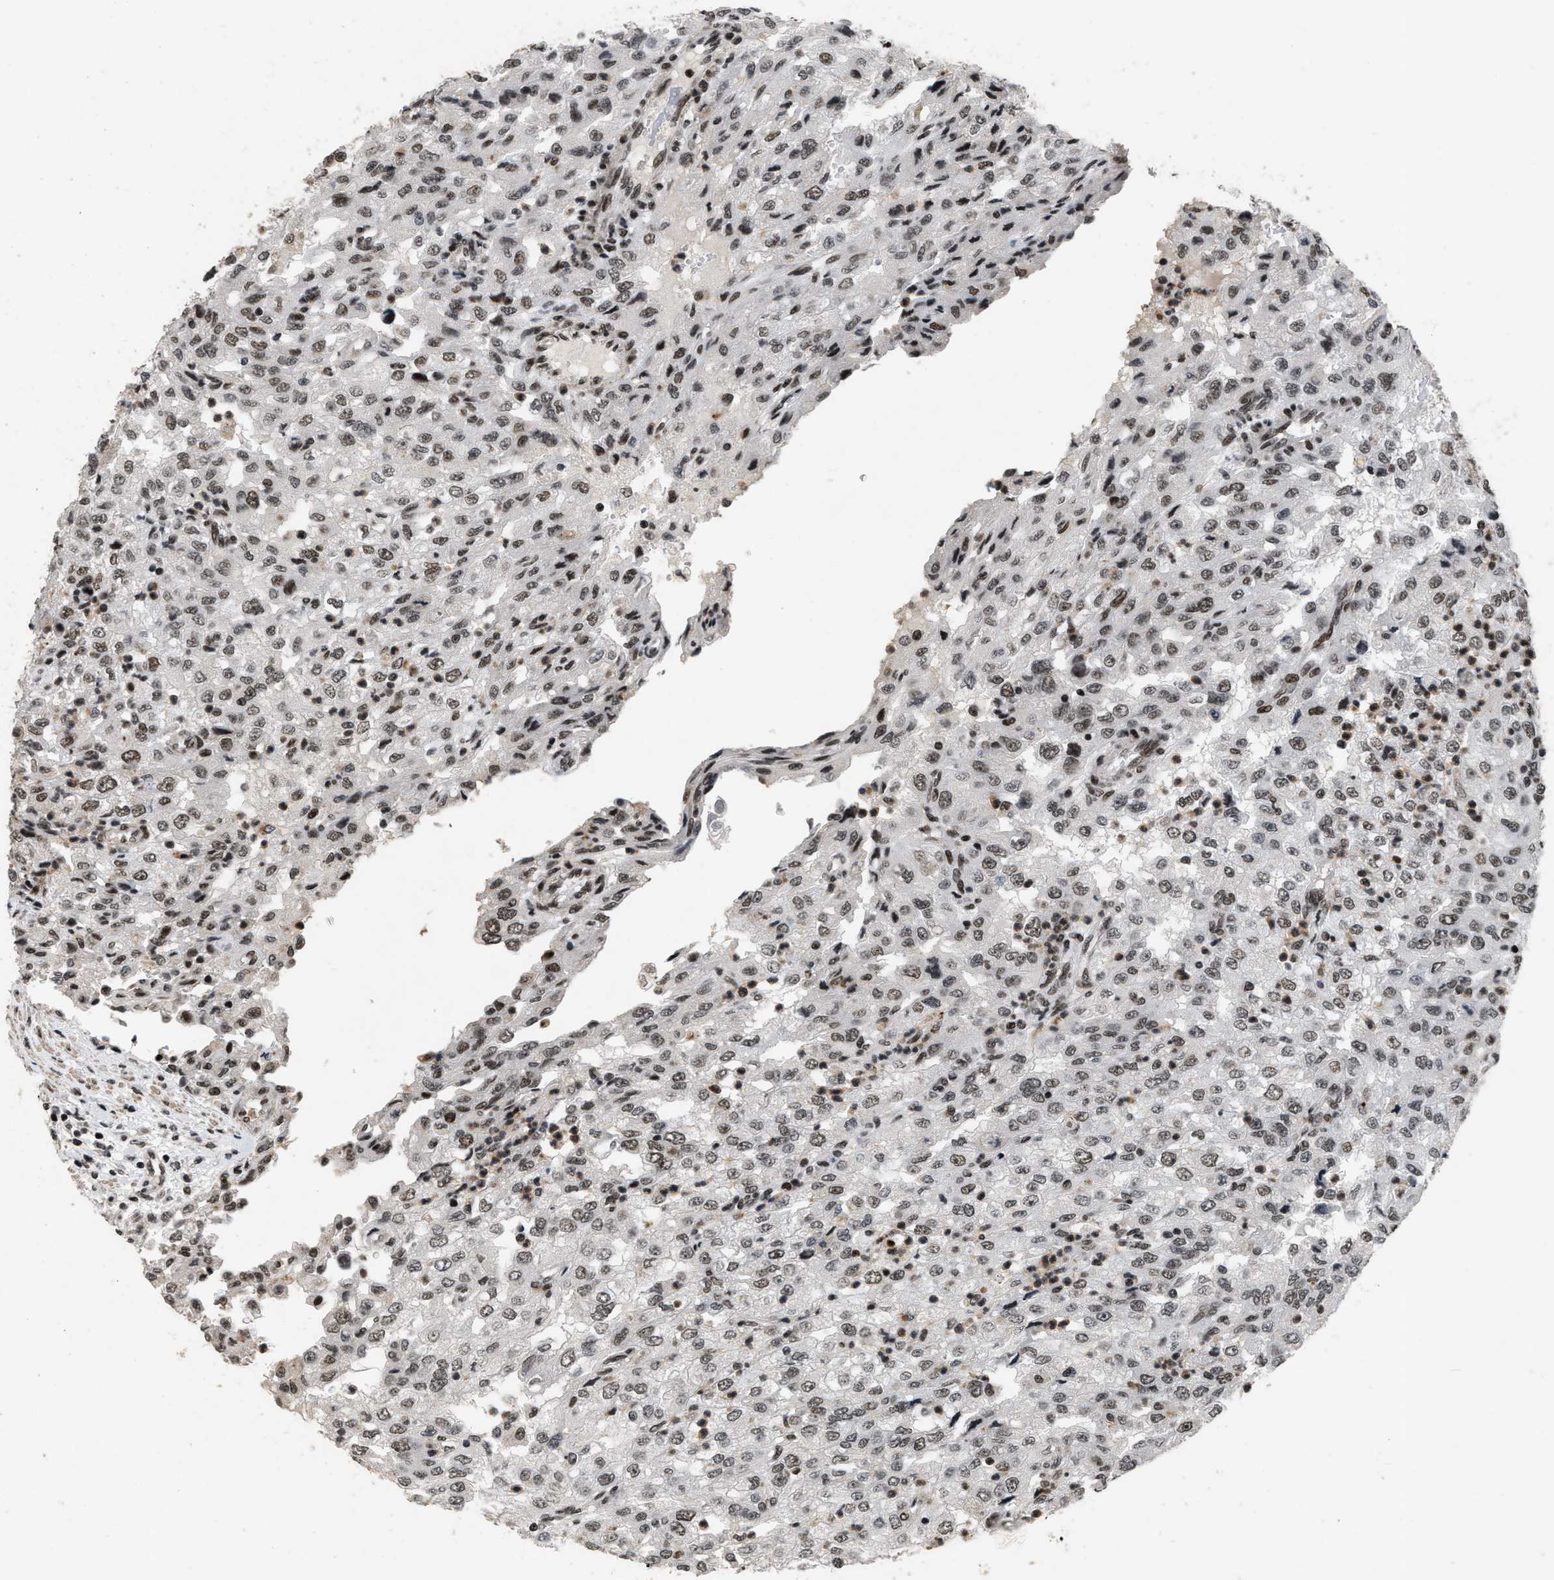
{"staining": {"intensity": "moderate", "quantity": ">75%", "location": "nuclear"}, "tissue": "renal cancer", "cell_type": "Tumor cells", "image_type": "cancer", "snomed": [{"axis": "morphology", "description": "Adenocarcinoma, NOS"}, {"axis": "topography", "description": "Kidney"}], "caption": "There is medium levels of moderate nuclear staining in tumor cells of adenocarcinoma (renal), as demonstrated by immunohistochemical staining (brown color).", "gene": "SMARCB1", "patient": {"sex": "female", "age": 54}}